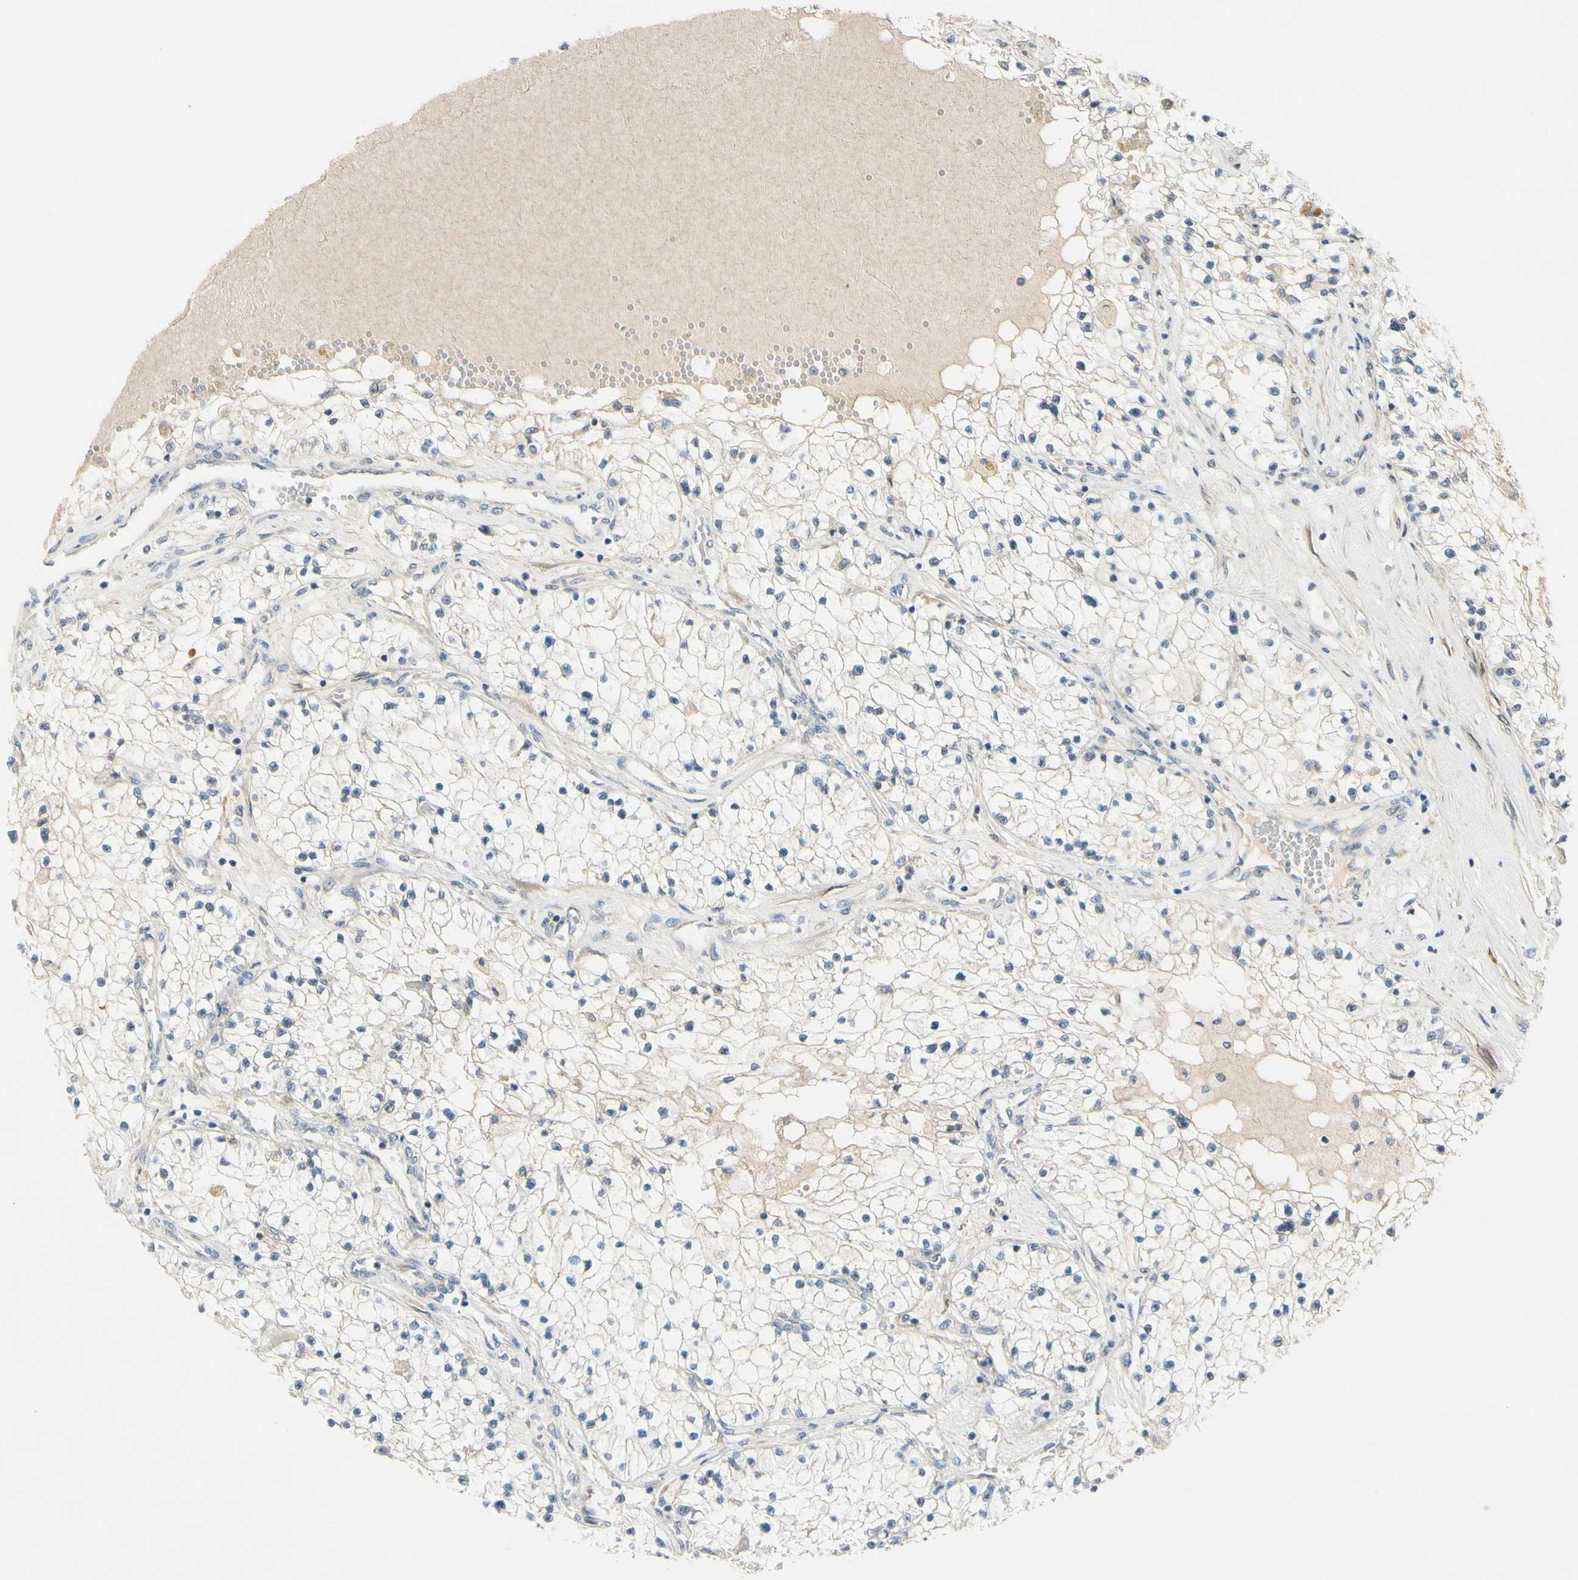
{"staining": {"intensity": "negative", "quantity": "none", "location": "none"}, "tissue": "renal cancer", "cell_type": "Tumor cells", "image_type": "cancer", "snomed": [{"axis": "morphology", "description": "Adenocarcinoma, NOS"}, {"axis": "topography", "description": "Kidney"}], "caption": "Protein analysis of renal cancer demonstrates no significant expression in tumor cells.", "gene": "FHL2", "patient": {"sex": "male", "age": 68}}